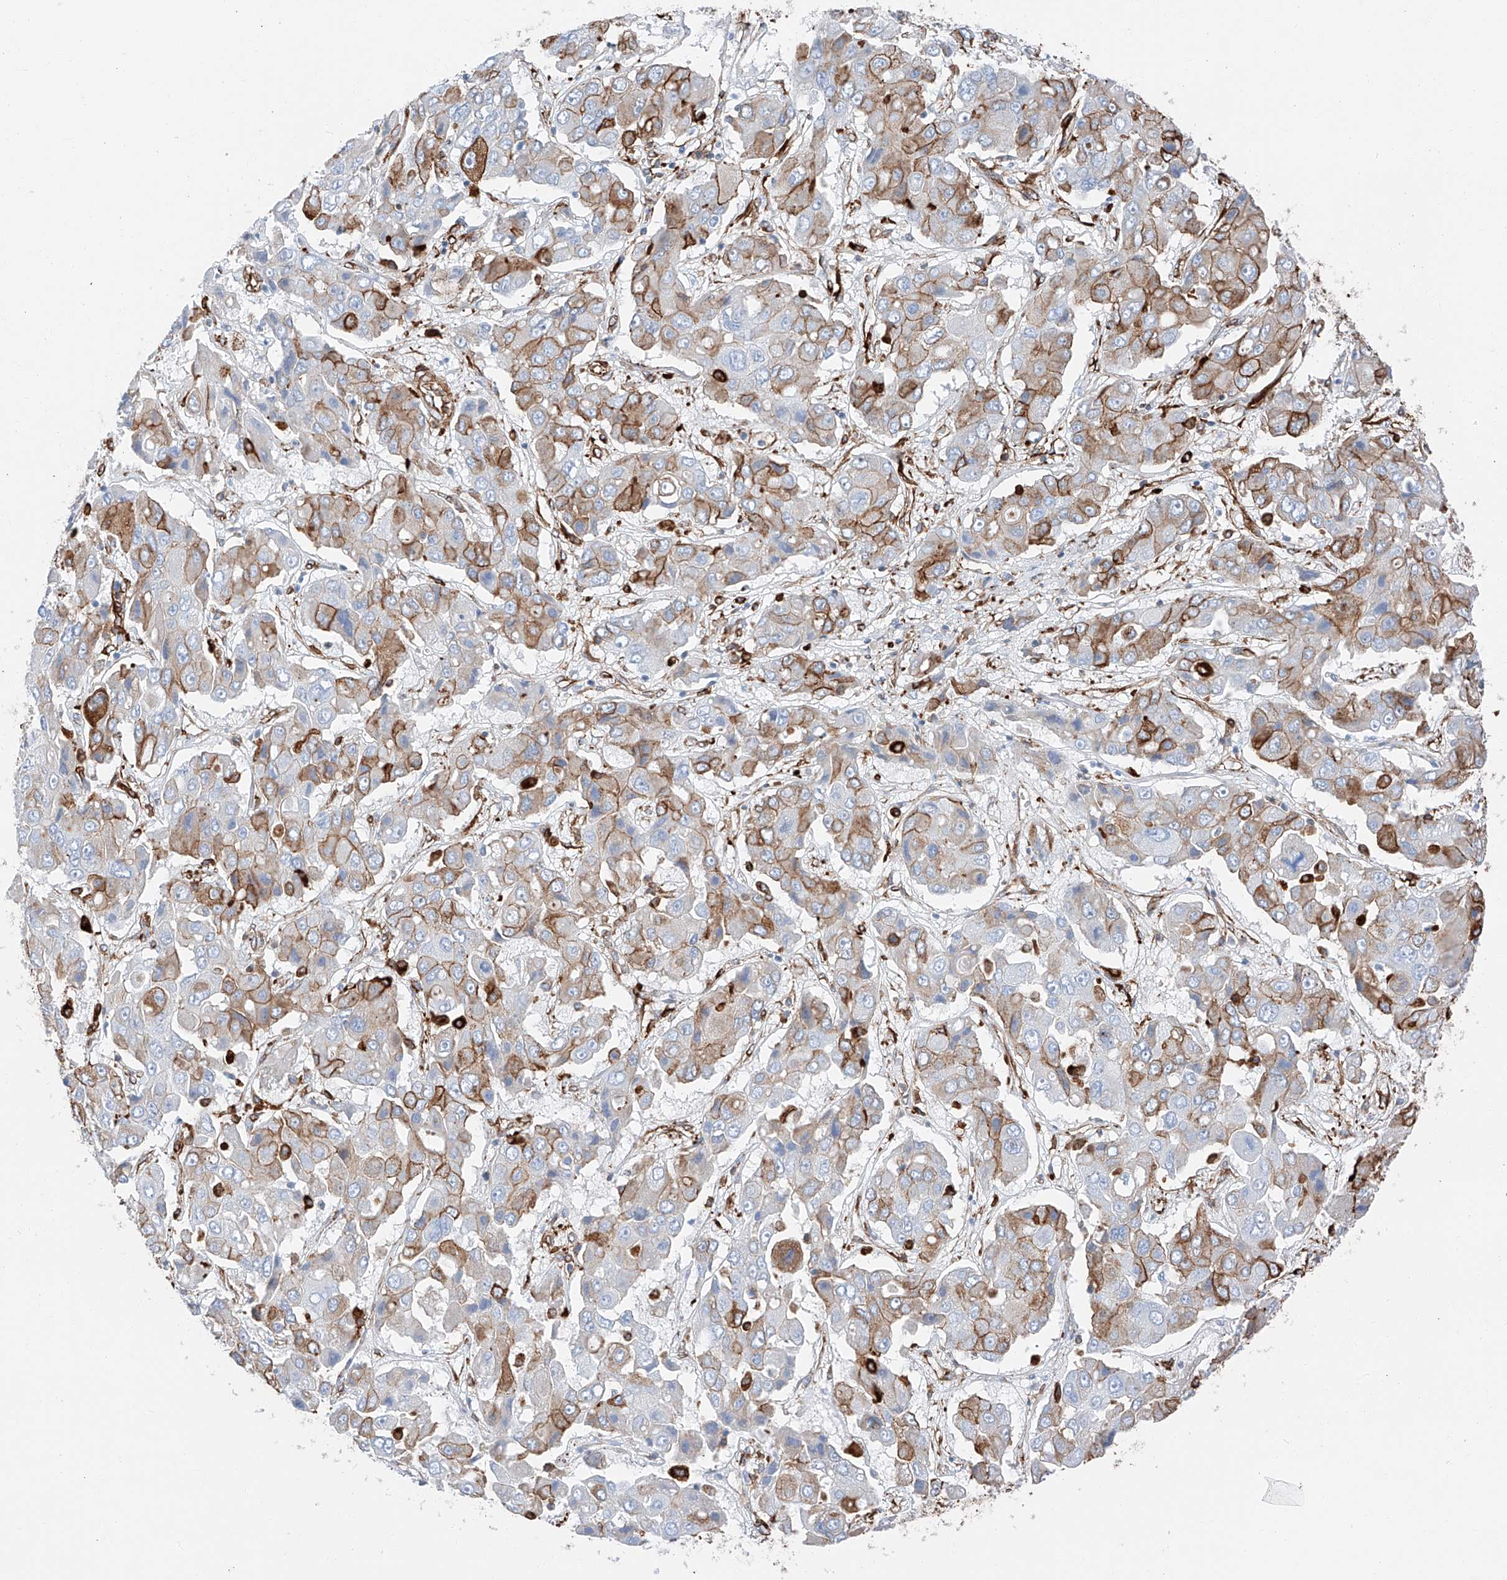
{"staining": {"intensity": "moderate", "quantity": "25%-75%", "location": "cytoplasmic/membranous"}, "tissue": "liver cancer", "cell_type": "Tumor cells", "image_type": "cancer", "snomed": [{"axis": "morphology", "description": "Cholangiocarcinoma"}, {"axis": "topography", "description": "Liver"}], "caption": "This micrograph shows IHC staining of liver cholangiocarcinoma, with medium moderate cytoplasmic/membranous expression in approximately 25%-75% of tumor cells.", "gene": "ZNF804A", "patient": {"sex": "male", "age": 67}}